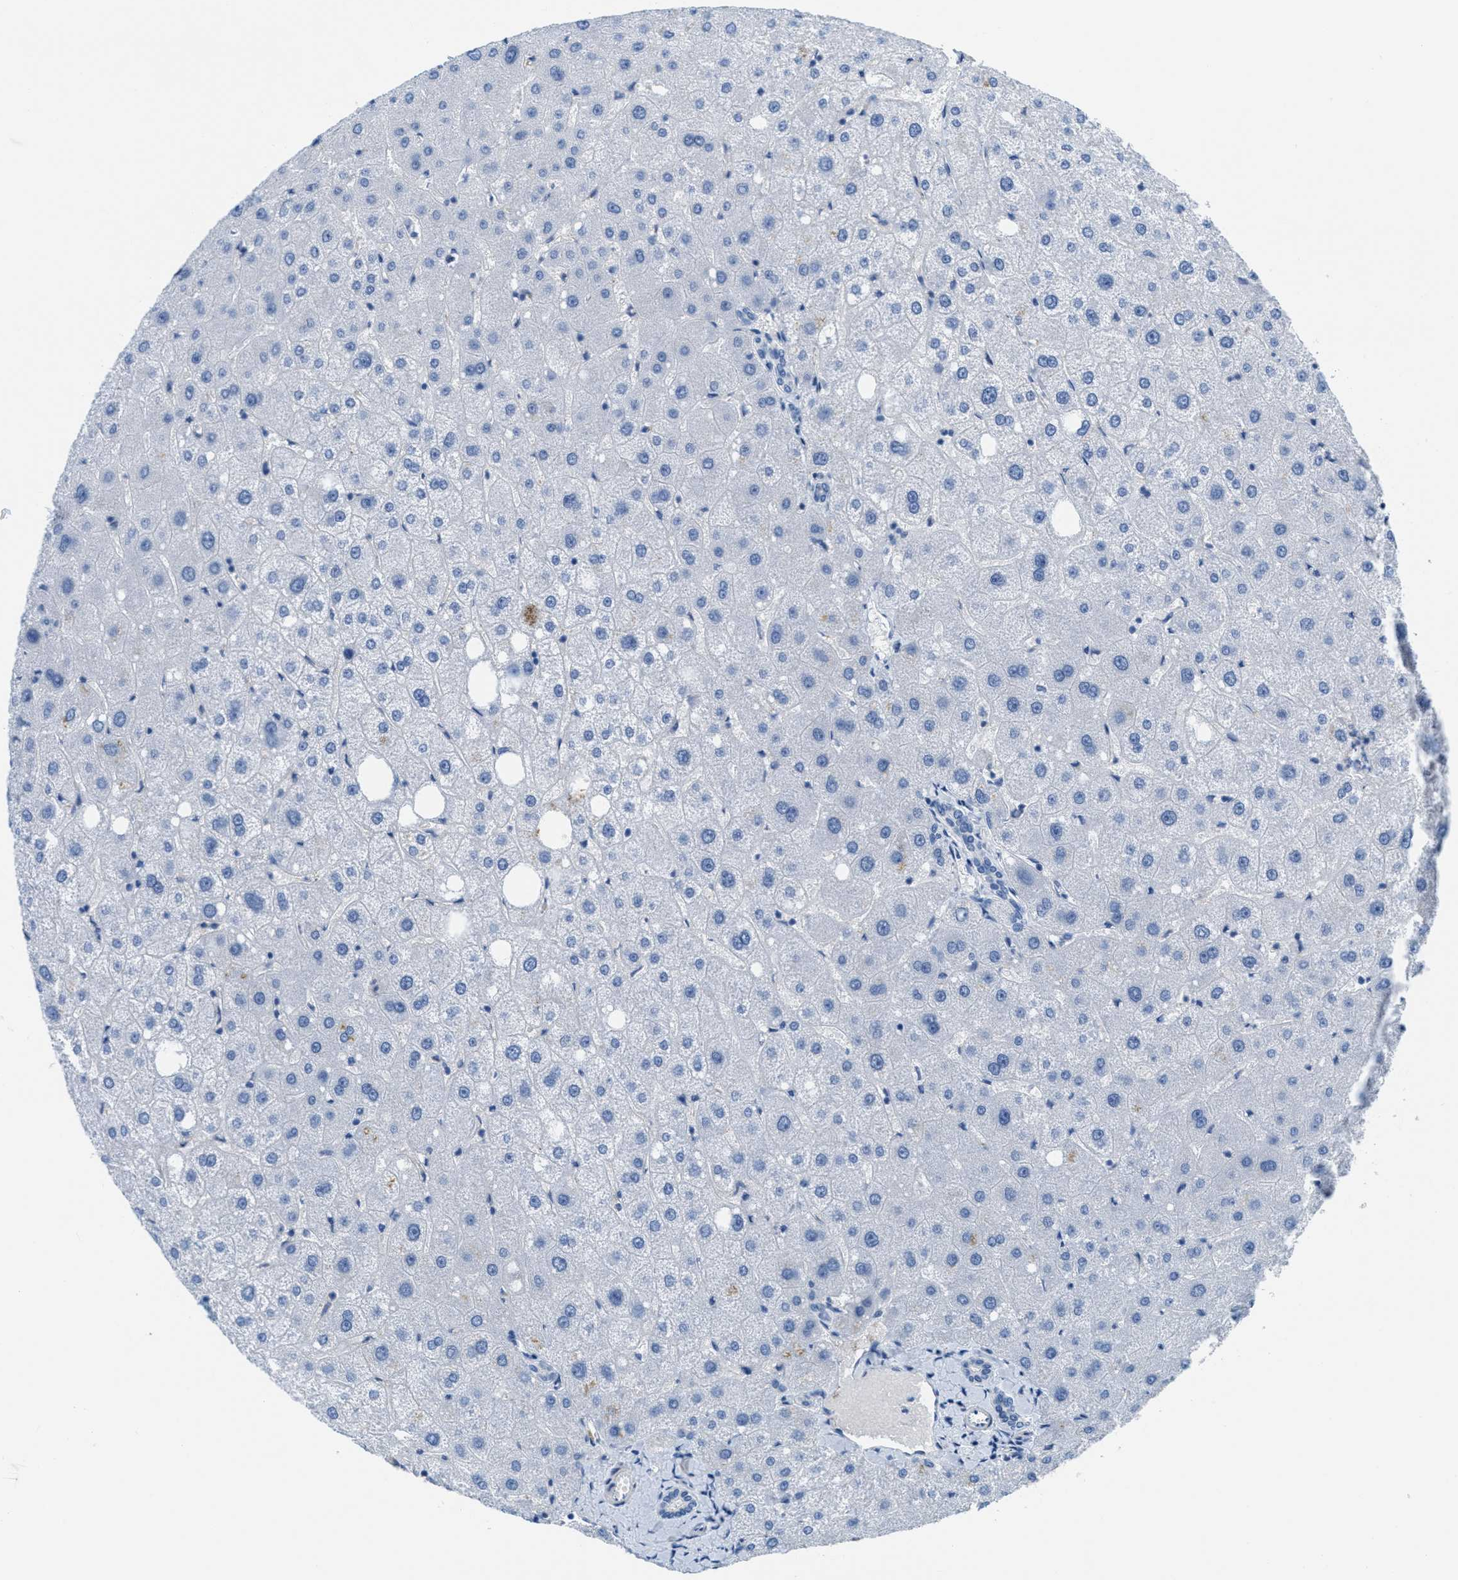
{"staining": {"intensity": "negative", "quantity": "none", "location": "none"}, "tissue": "liver", "cell_type": "Cholangiocytes", "image_type": "normal", "snomed": [{"axis": "morphology", "description": "Normal tissue, NOS"}, {"axis": "topography", "description": "Liver"}], "caption": "Immunohistochemistry of unremarkable liver displays no expression in cholangiocytes. (Stains: DAB (3,3'-diaminobenzidine) immunohistochemistry (IHC) with hematoxylin counter stain, Microscopy: brightfield microscopy at high magnification).", "gene": "MAPRE2", "patient": {"sex": "male", "age": 73}}